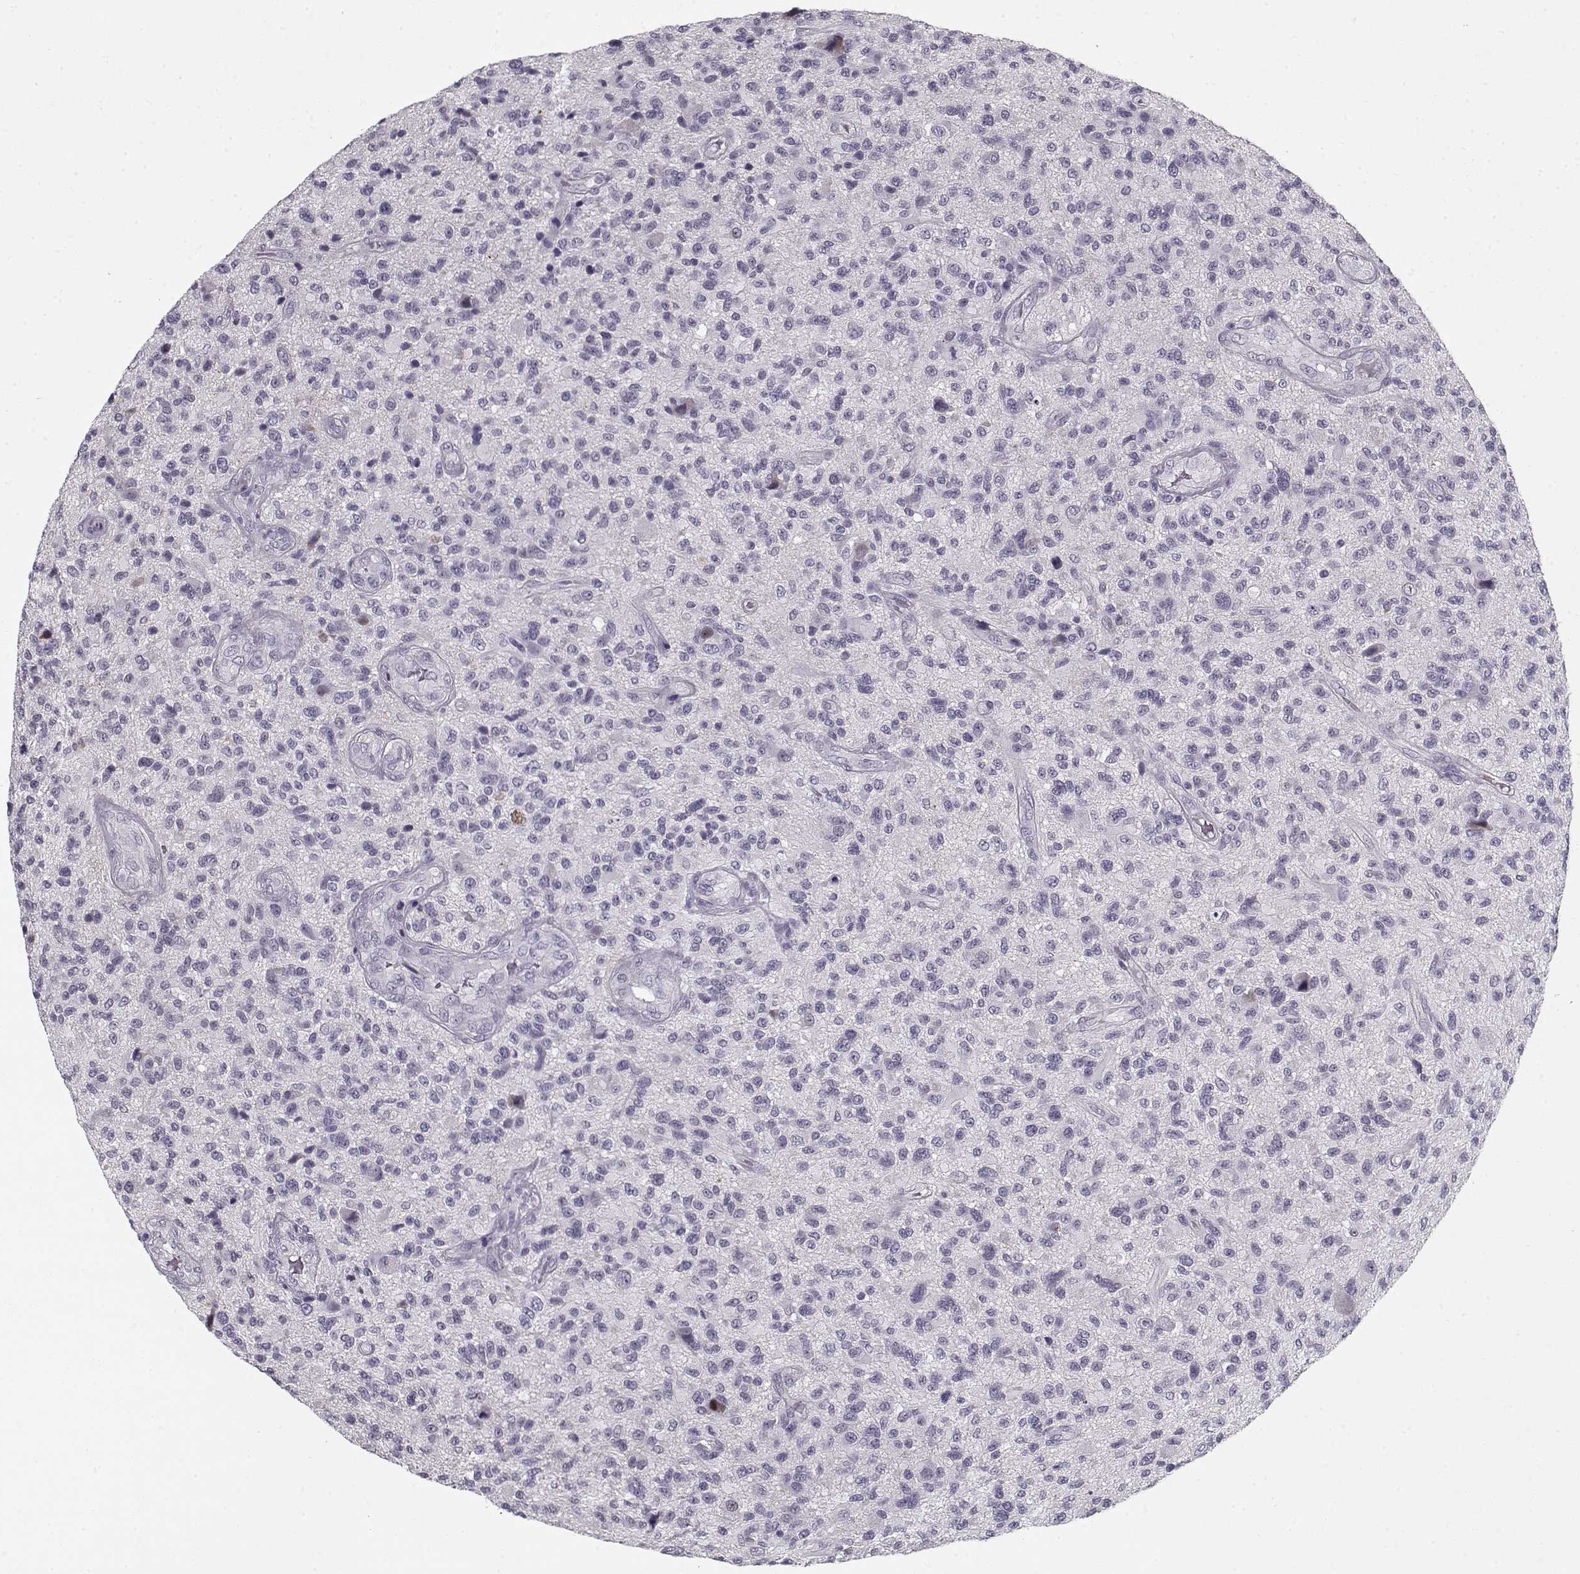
{"staining": {"intensity": "negative", "quantity": "none", "location": "none"}, "tissue": "glioma", "cell_type": "Tumor cells", "image_type": "cancer", "snomed": [{"axis": "morphology", "description": "Glioma, malignant, High grade"}, {"axis": "topography", "description": "Brain"}], "caption": "Immunohistochemistry (IHC) of human malignant high-grade glioma reveals no positivity in tumor cells. (DAB immunohistochemistry (IHC), high magnification).", "gene": "SPACA9", "patient": {"sex": "male", "age": 47}}